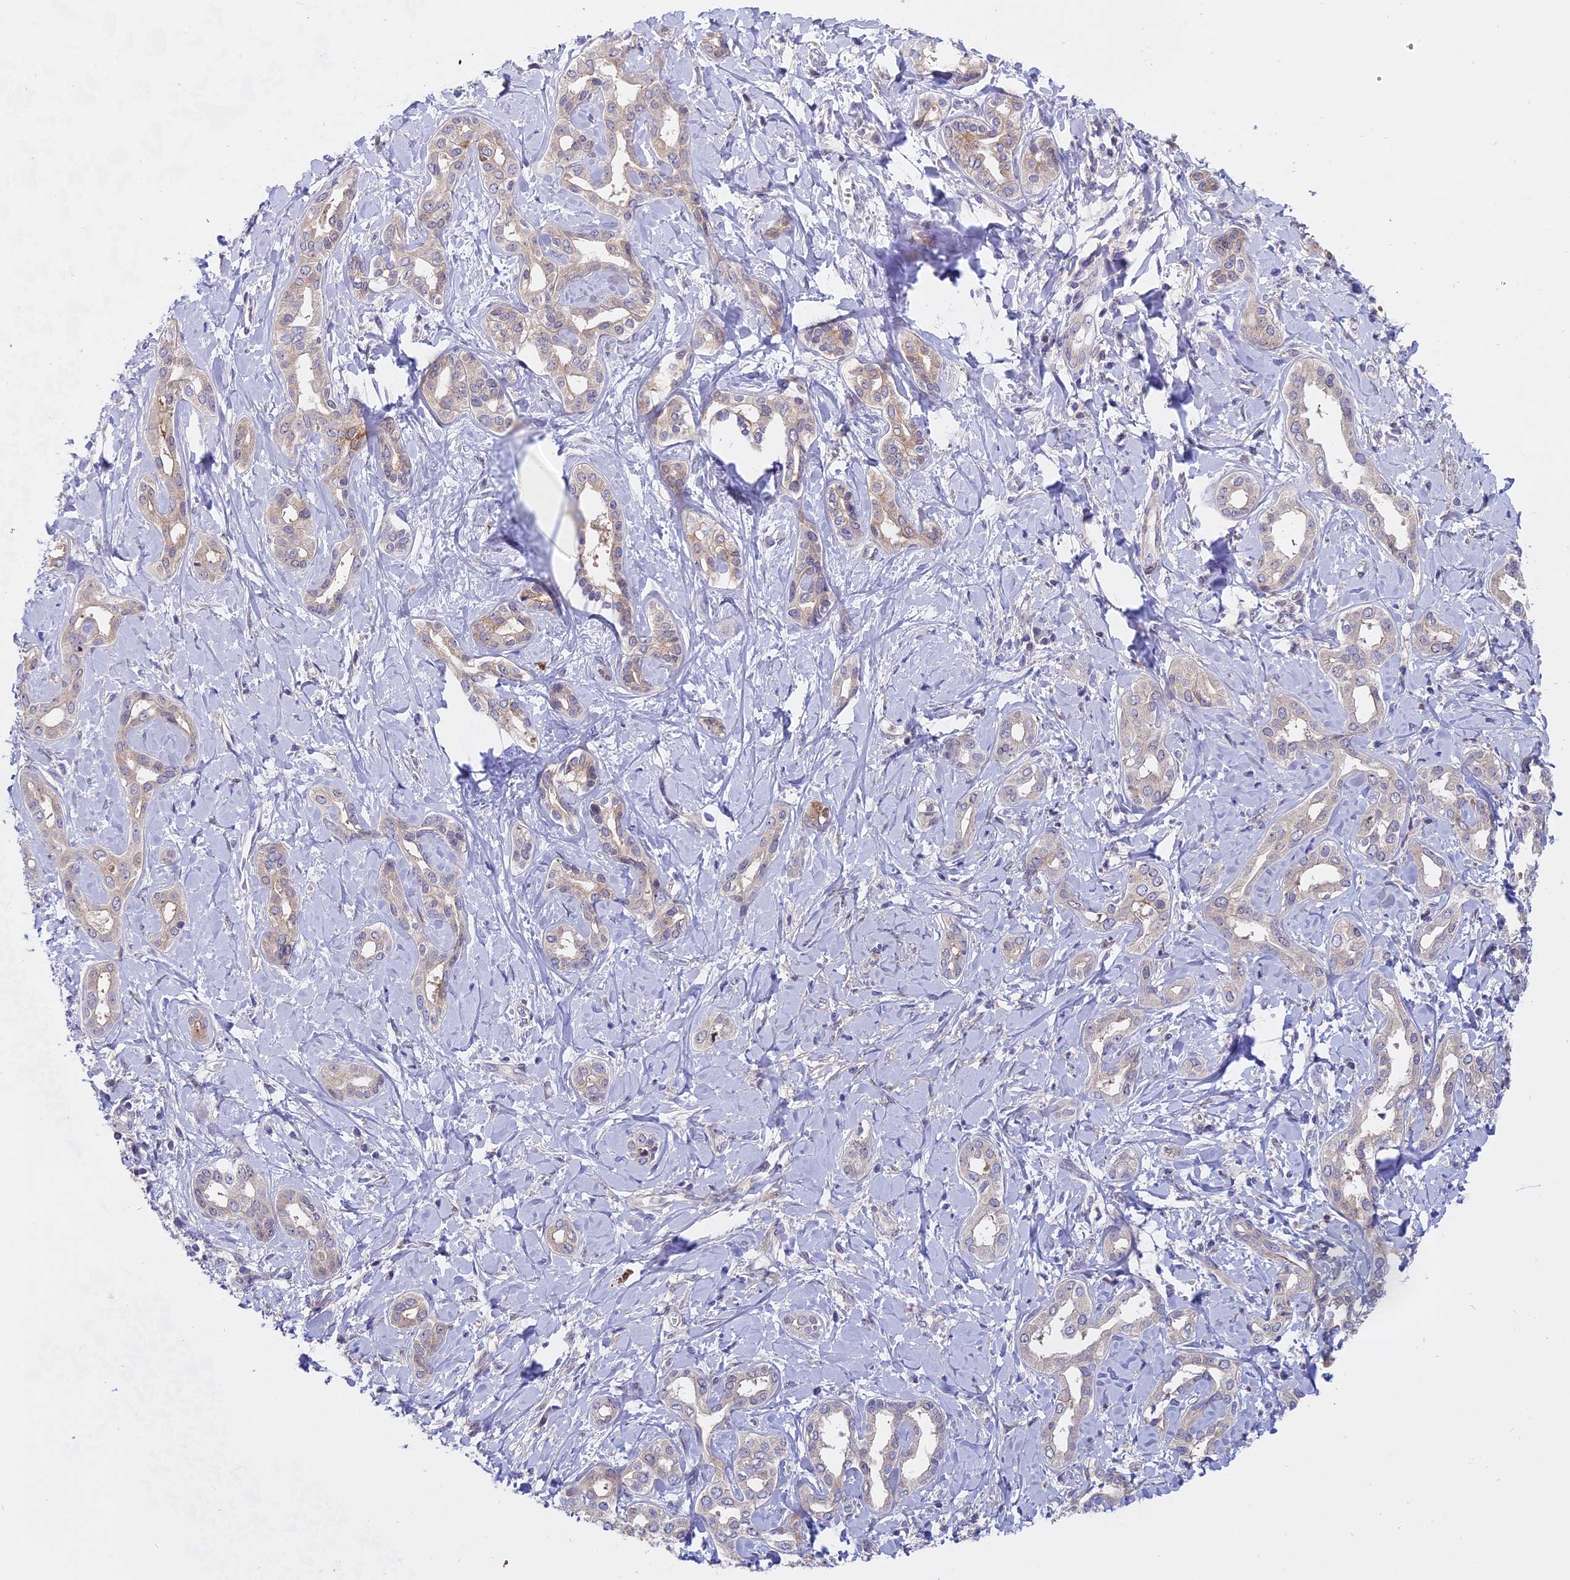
{"staining": {"intensity": "weak", "quantity": "<25%", "location": "cytoplasmic/membranous"}, "tissue": "liver cancer", "cell_type": "Tumor cells", "image_type": "cancer", "snomed": [{"axis": "morphology", "description": "Cholangiocarcinoma"}, {"axis": "topography", "description": "Liver"}], "caption": "Cholangiocarcinoma (liver) stained for a protein using immunohistochemistry reveals no expression tumor cells.", "gene": "FAM118B", "patient": {"sex": "female", "age": 77}}